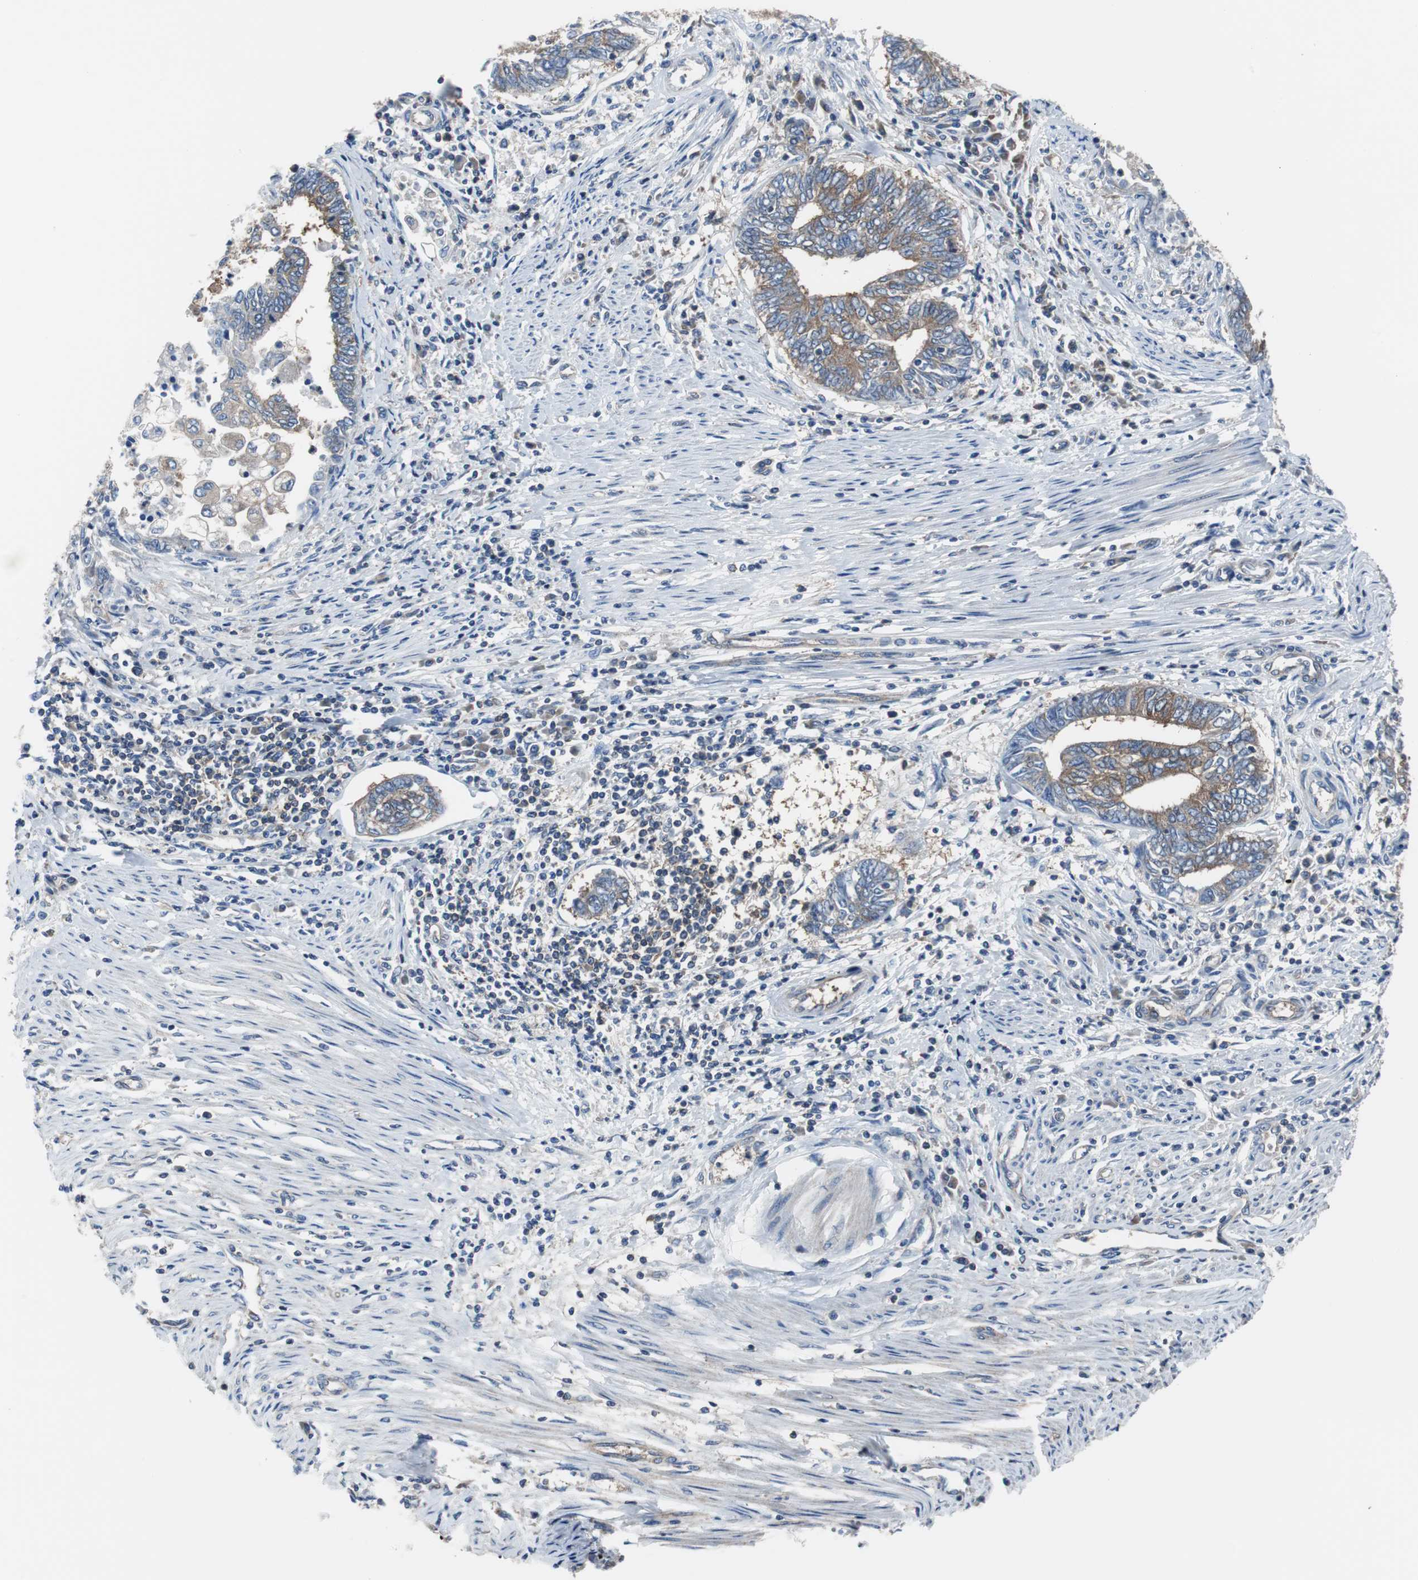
{"staining": {"intensity": "moderate", "quantity": ">75%", "location": "cytoplasmic/membranous"}, "tissue": "endometrial cancer", "cell_type": "Tumor cells", "image_type": "cancer", "snomed": [{"axis": "morphology", "description": "Adenocarcinoma, NOS"}, {"axis": "topography", "description": "Uterus"}, {"axis": "topography", "description": "Endometrium"}], "caption": "This image shows IHC staining of human endometrial cancer, with medium moderate cytoplasmic/membranous positivity in about >75% of tumor cells.", "gene": "BRAF", "patient": {"sex": "female", "age": 70}}